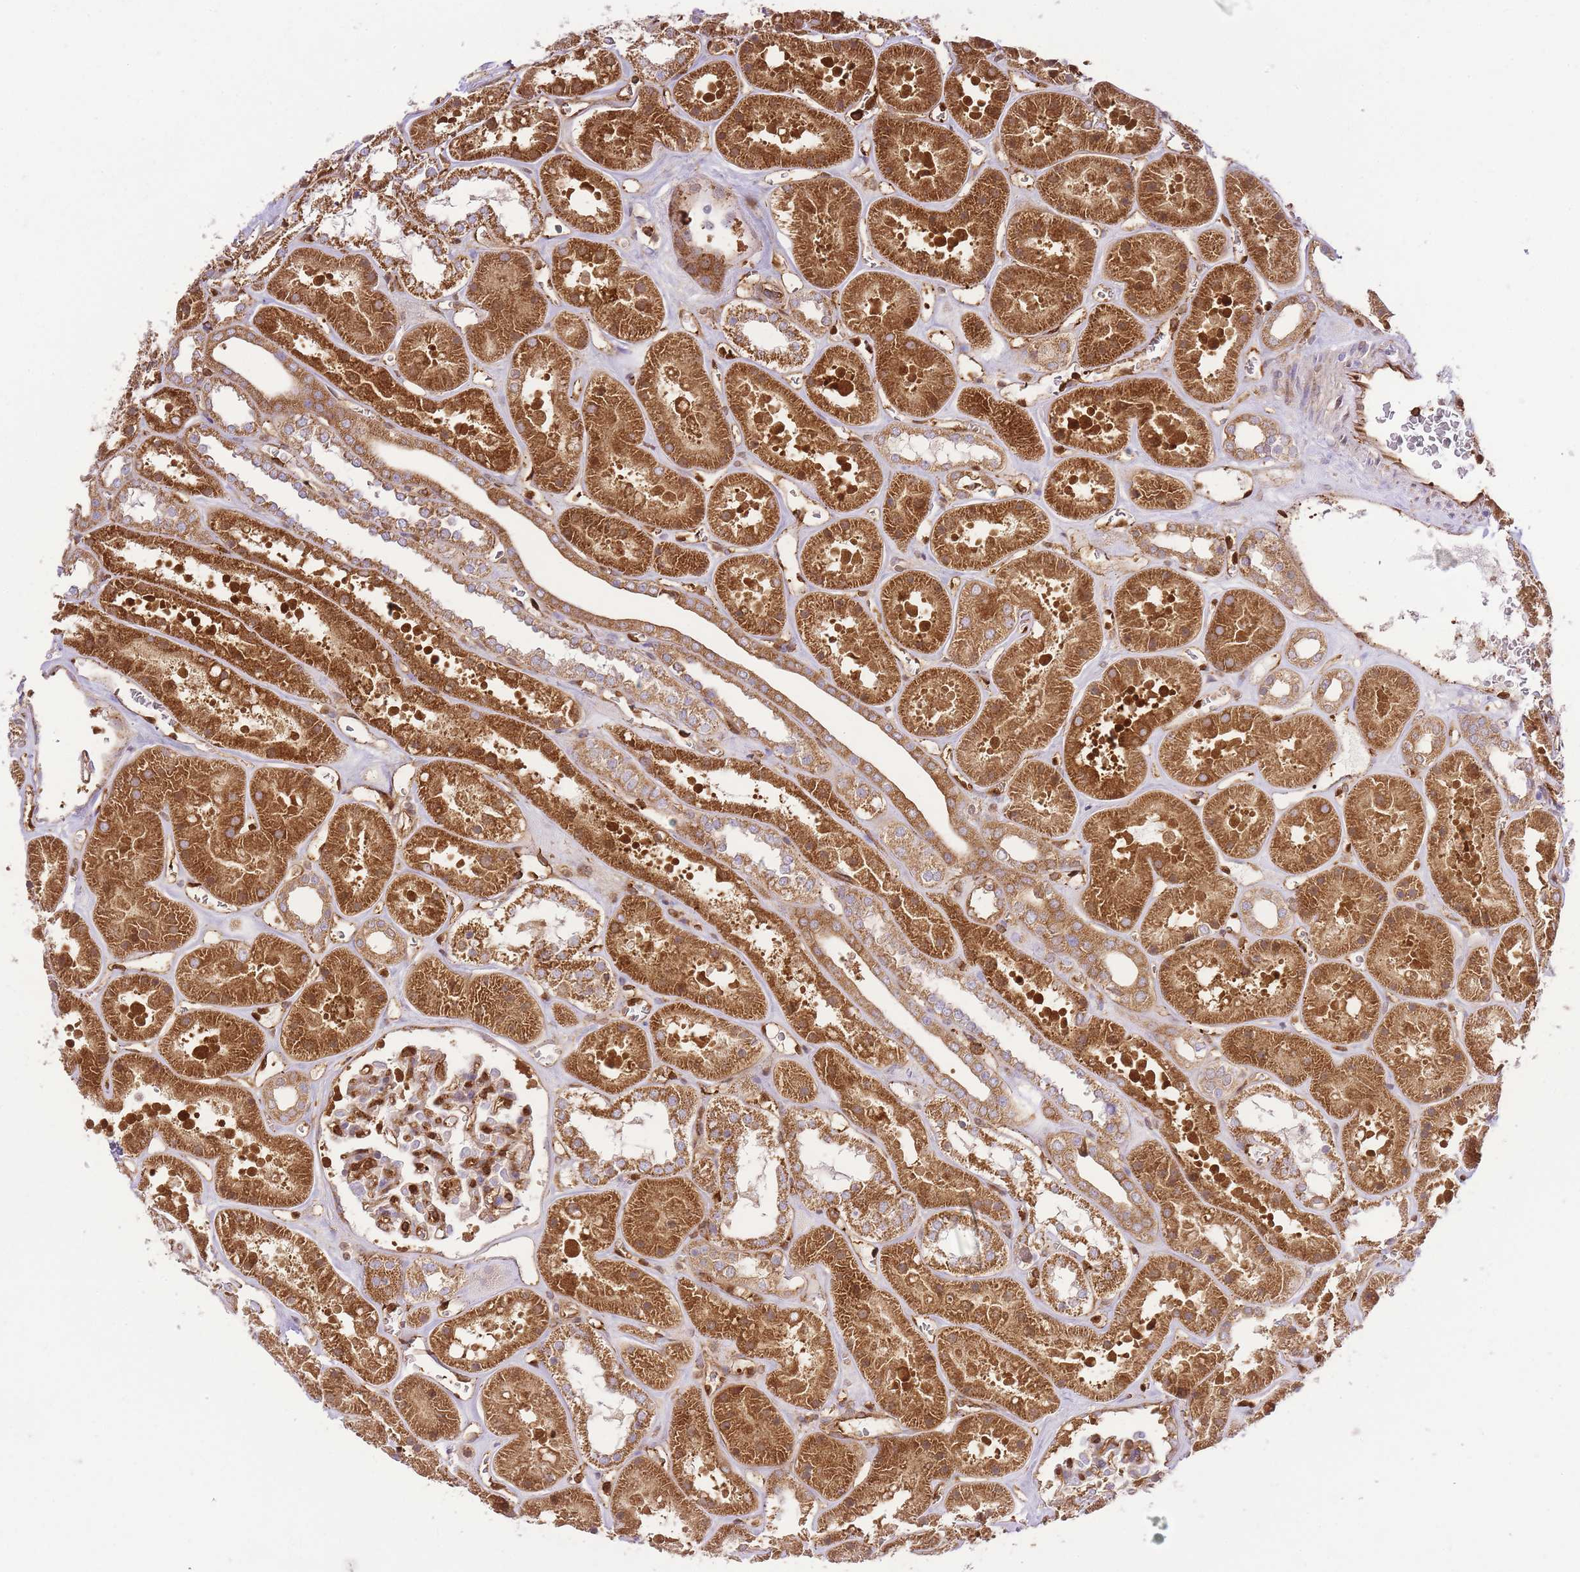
{"staining": {"intensity": "weak", "quantity": ">75%", "location": "cytoplasmic/membranous"}, "tissue": "kidney", "cell_type": "Cells in glomeruli", "image_type": "normal", "snomed": [{"axis": "morphology", "description": "Normal tissue, NOS"}, {"axis": "topography", "description": "Kidney"}], "caption": "Normal kidney displays weak cytoplasmic/membranous staining in approximately >75% of cells in glomeruli.", "gene": "MSN", "patient": {"sex": "female", "age": 41}}